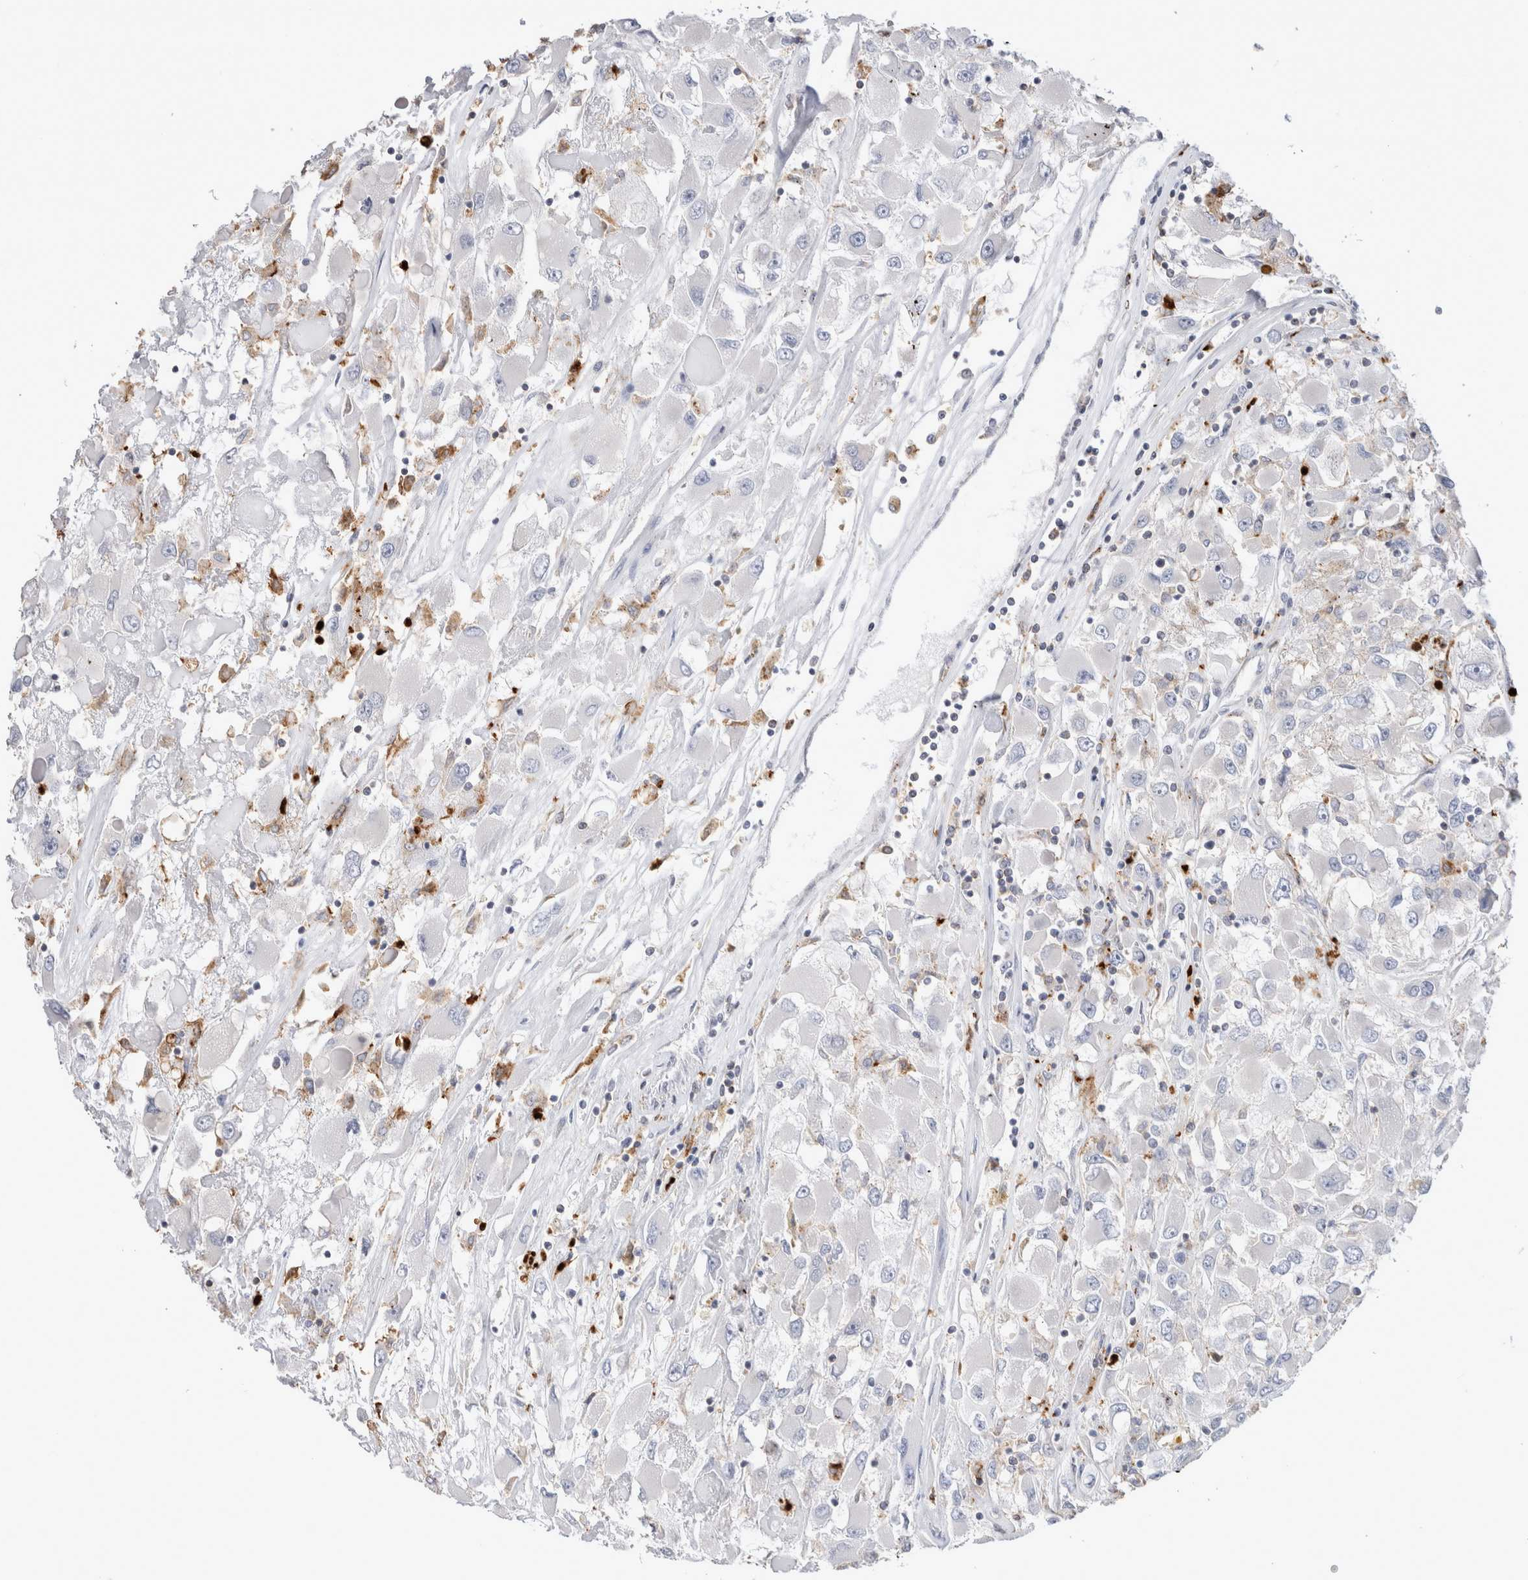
{"staining": {"intensity": "negative", "quantity": "none", "location": "none"}, "tissue": "renal cancer", "cell_type": "Tumor cells", "image_type": "cancer", "snomed": [{"axis": "morphology", "description": "Adenocarcinoma, NOS"}, {"axis": "topography", "description": "Kidney"}], "caption": "A micrograph of human renal cancer (adenocarcinoma) is negative for staining in tumor cells.", "gene": "NXT2", "patient": {"sex": "female", "age": 52}}